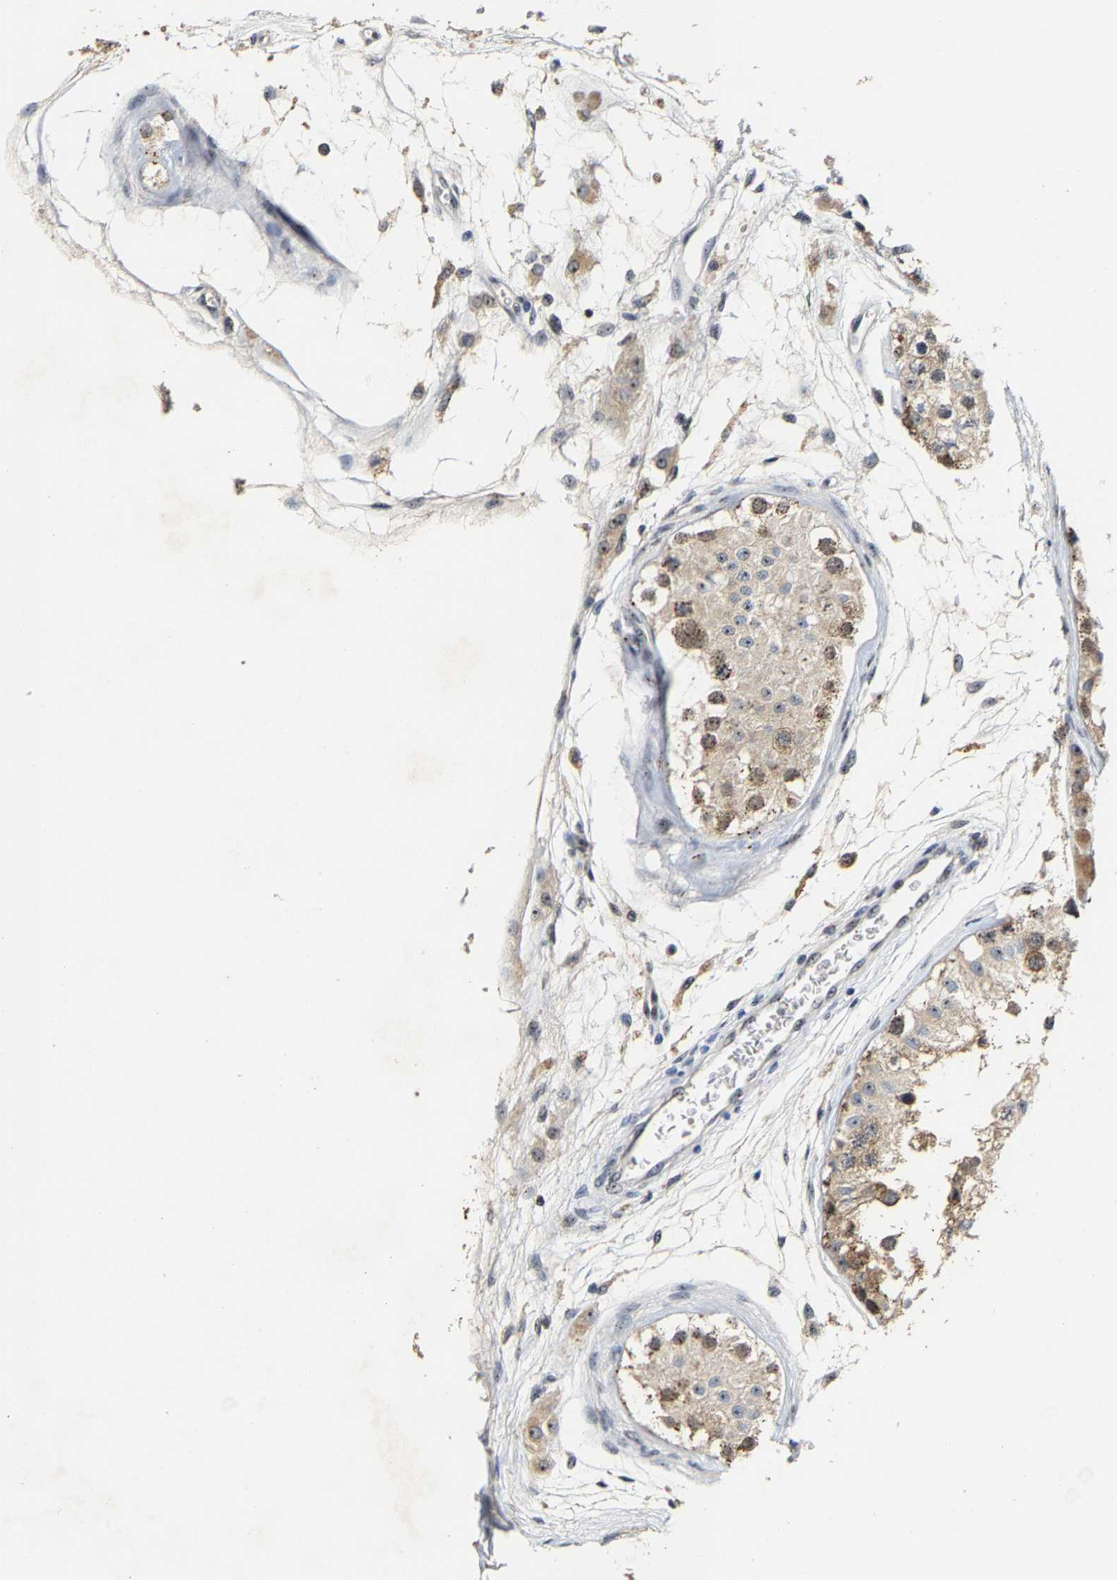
{"staining": {"intensity": "moderate", "quantity": ">75%", "location": "cytoplasmic/membranous,nuclear"}, "tissue": "testis", "cell_type": "Cells in seminiferous ducts", "image_type": "normal", "snomed": [{"axis": "morphology", "description": "Normal tissue, NOS"}, {"axis": "morphology", "description": "Adenocarcinoma, metastatic, NOS"}, {"axis": "topography", "description": "Testis"}], "caption": "IHC photomicrograph of benign human testis stained for a protein (brown), which shows medium levels of moderate cytoplasmic/membranous,nuclear staining in approximately >75% of cells in seminiferous ducts.", "gene": "NOP58", "patient": {"sex": "male", "age": 26}}